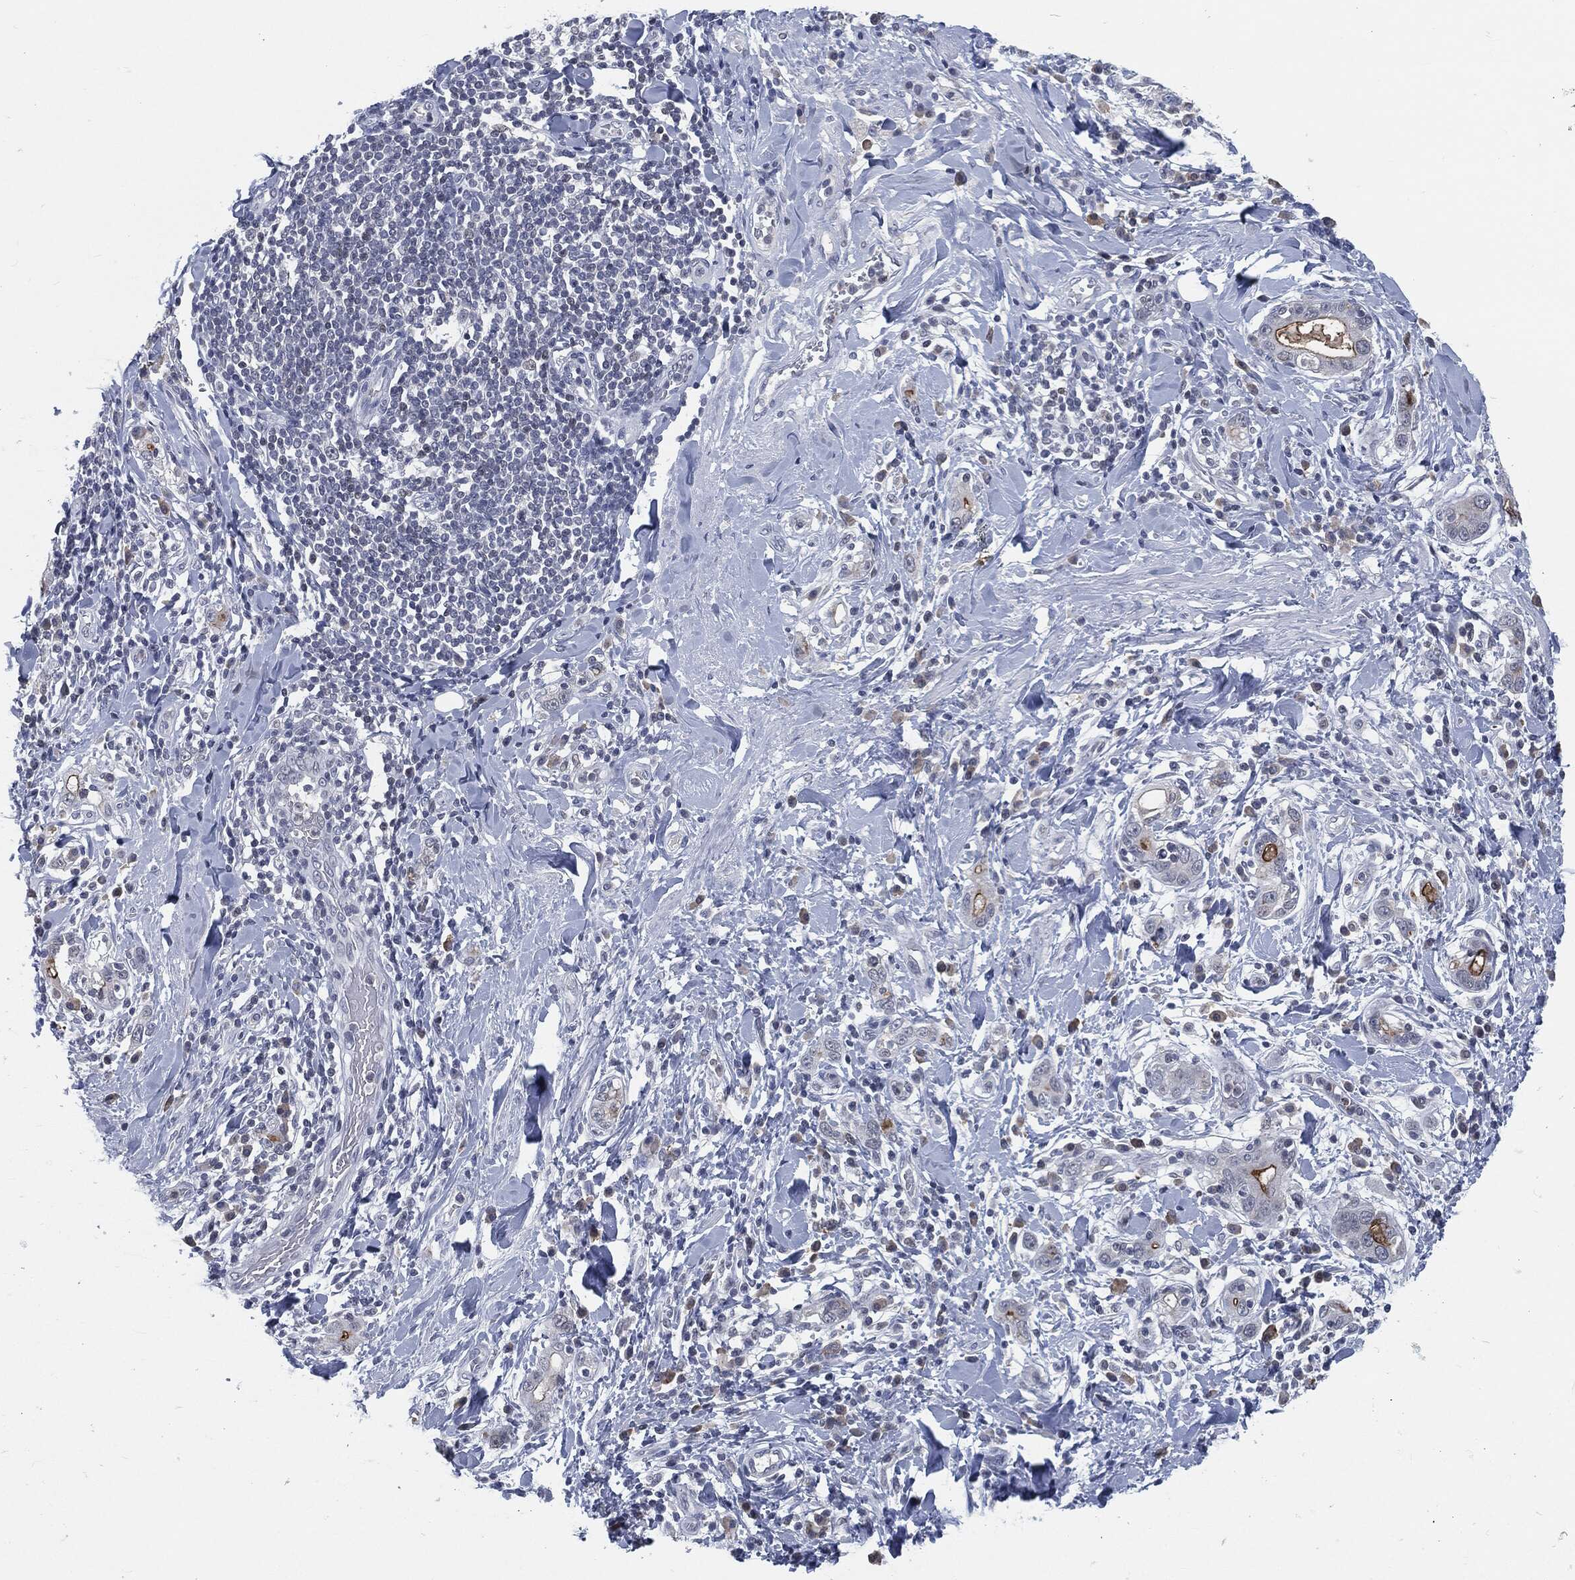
{"staining": {"intensity": "strong", "quantity": "<25%", "location": "cytoplasmic/membranous"}, "tissue": "stomach cancer", "cell_type": "Tumor cells", "image_type": "cancer", "snomed": [{"axis": "morphology", "description": "Adenocarcinoma, NOS"}, {"axis": "topography", "description": "Stomach"}], "caption": "Brown immunohistochemical staining in human stomach adenocarcinoma reveals strong cytoplasmic/membranous positivity in about <25% of tumor cells. Nuclei are stained in blue.", "gene": "PROM1", "patient": {"sex": "male", "age": 79}}